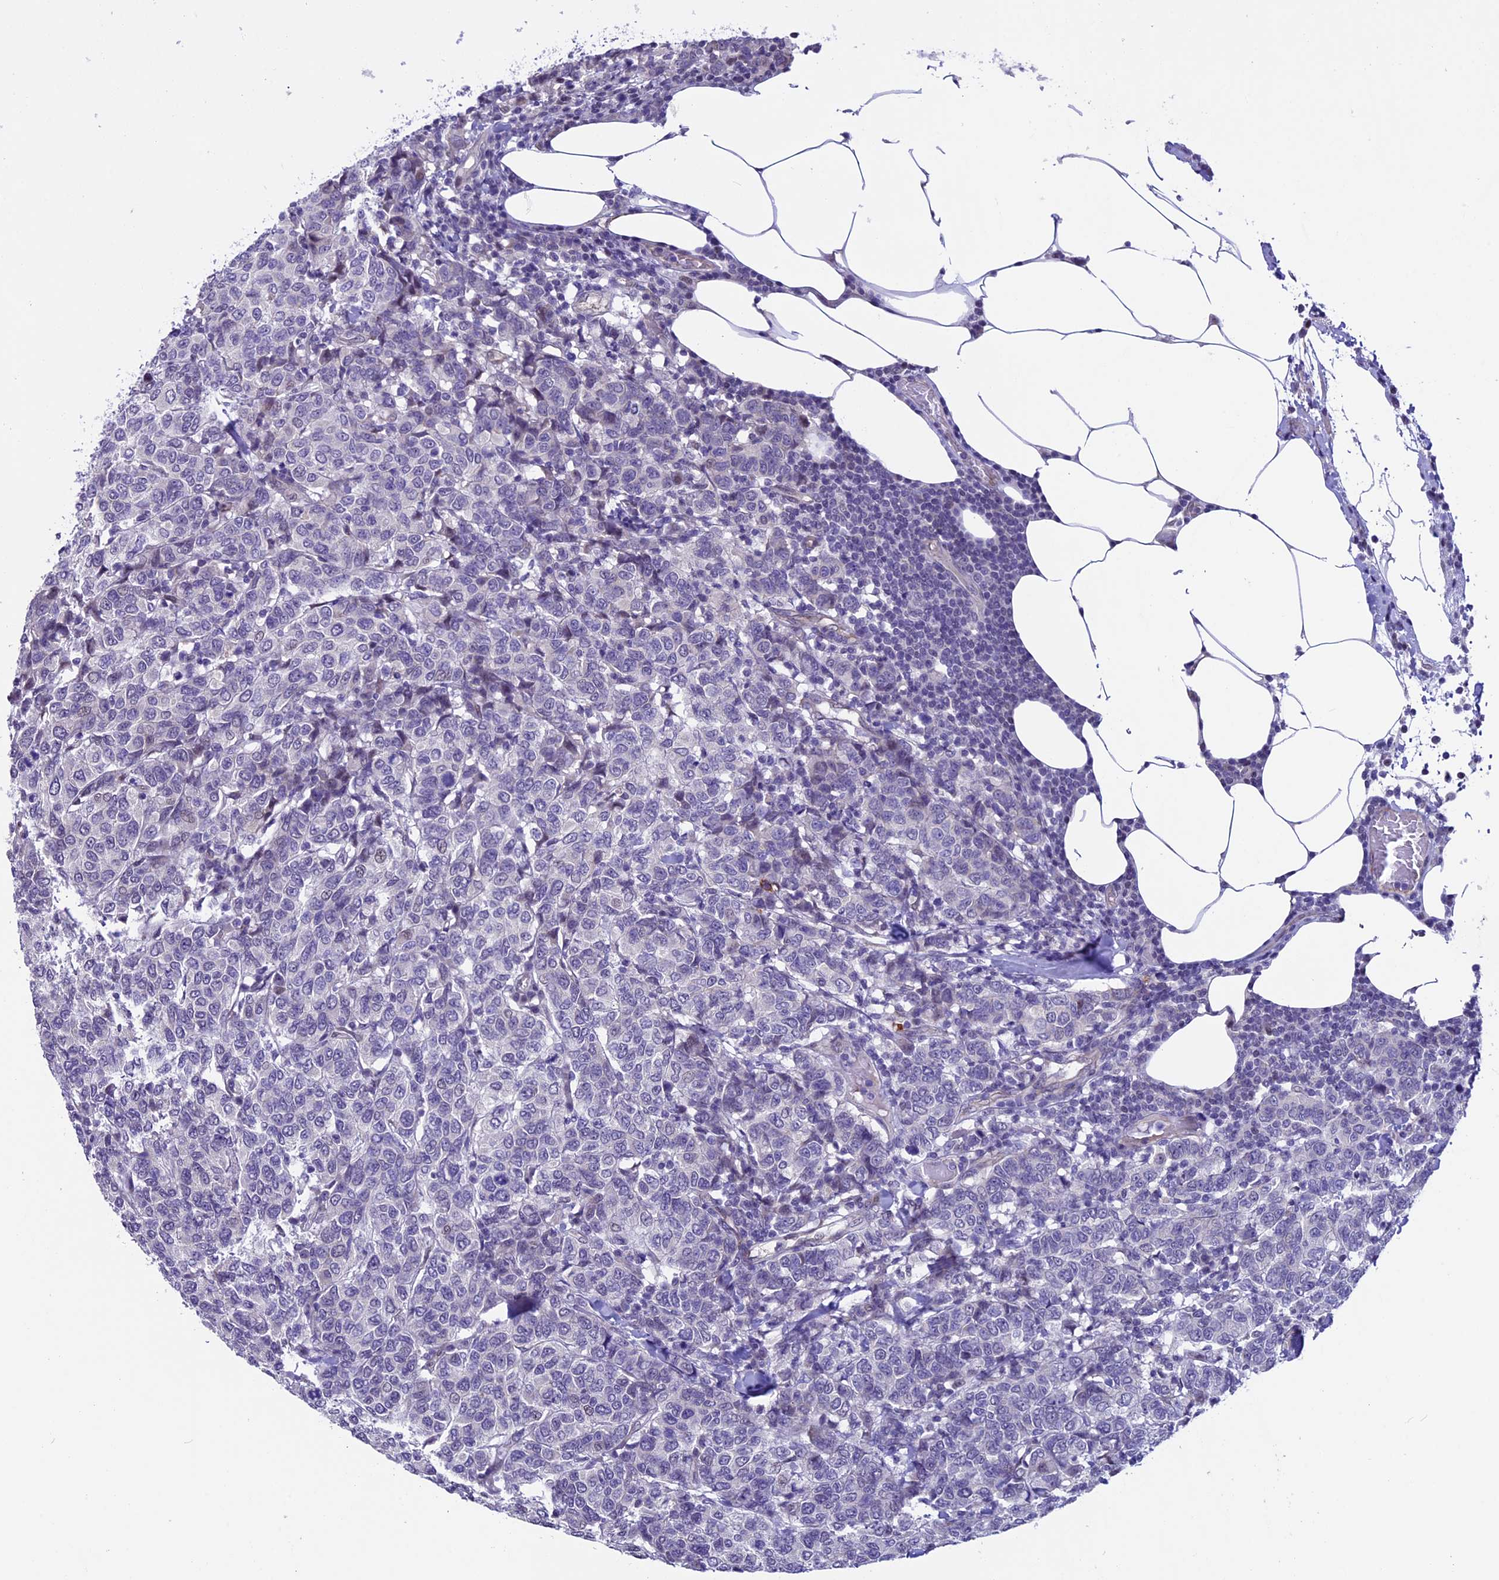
{"staining": {"intensity": "negative", "quantity": "none", "location": "none"}, "tissue": "breast cancer", "cell_type": "Tumor cells", "image_type": "cancer", "snomed": [{"axis": "morphology", "description": "Duct carcinoma"}, {"axis": "topography", "description": "Breast"}], "caption": "High power microscopy histopathology image of an immunohistochemistry photomicrograph of breast cancer (infiltrating ductal carcinoma), revealing no significant staining in tumor cells.", "gene": "TMEM171", "patient": {"sex": "female", "age": 55}}